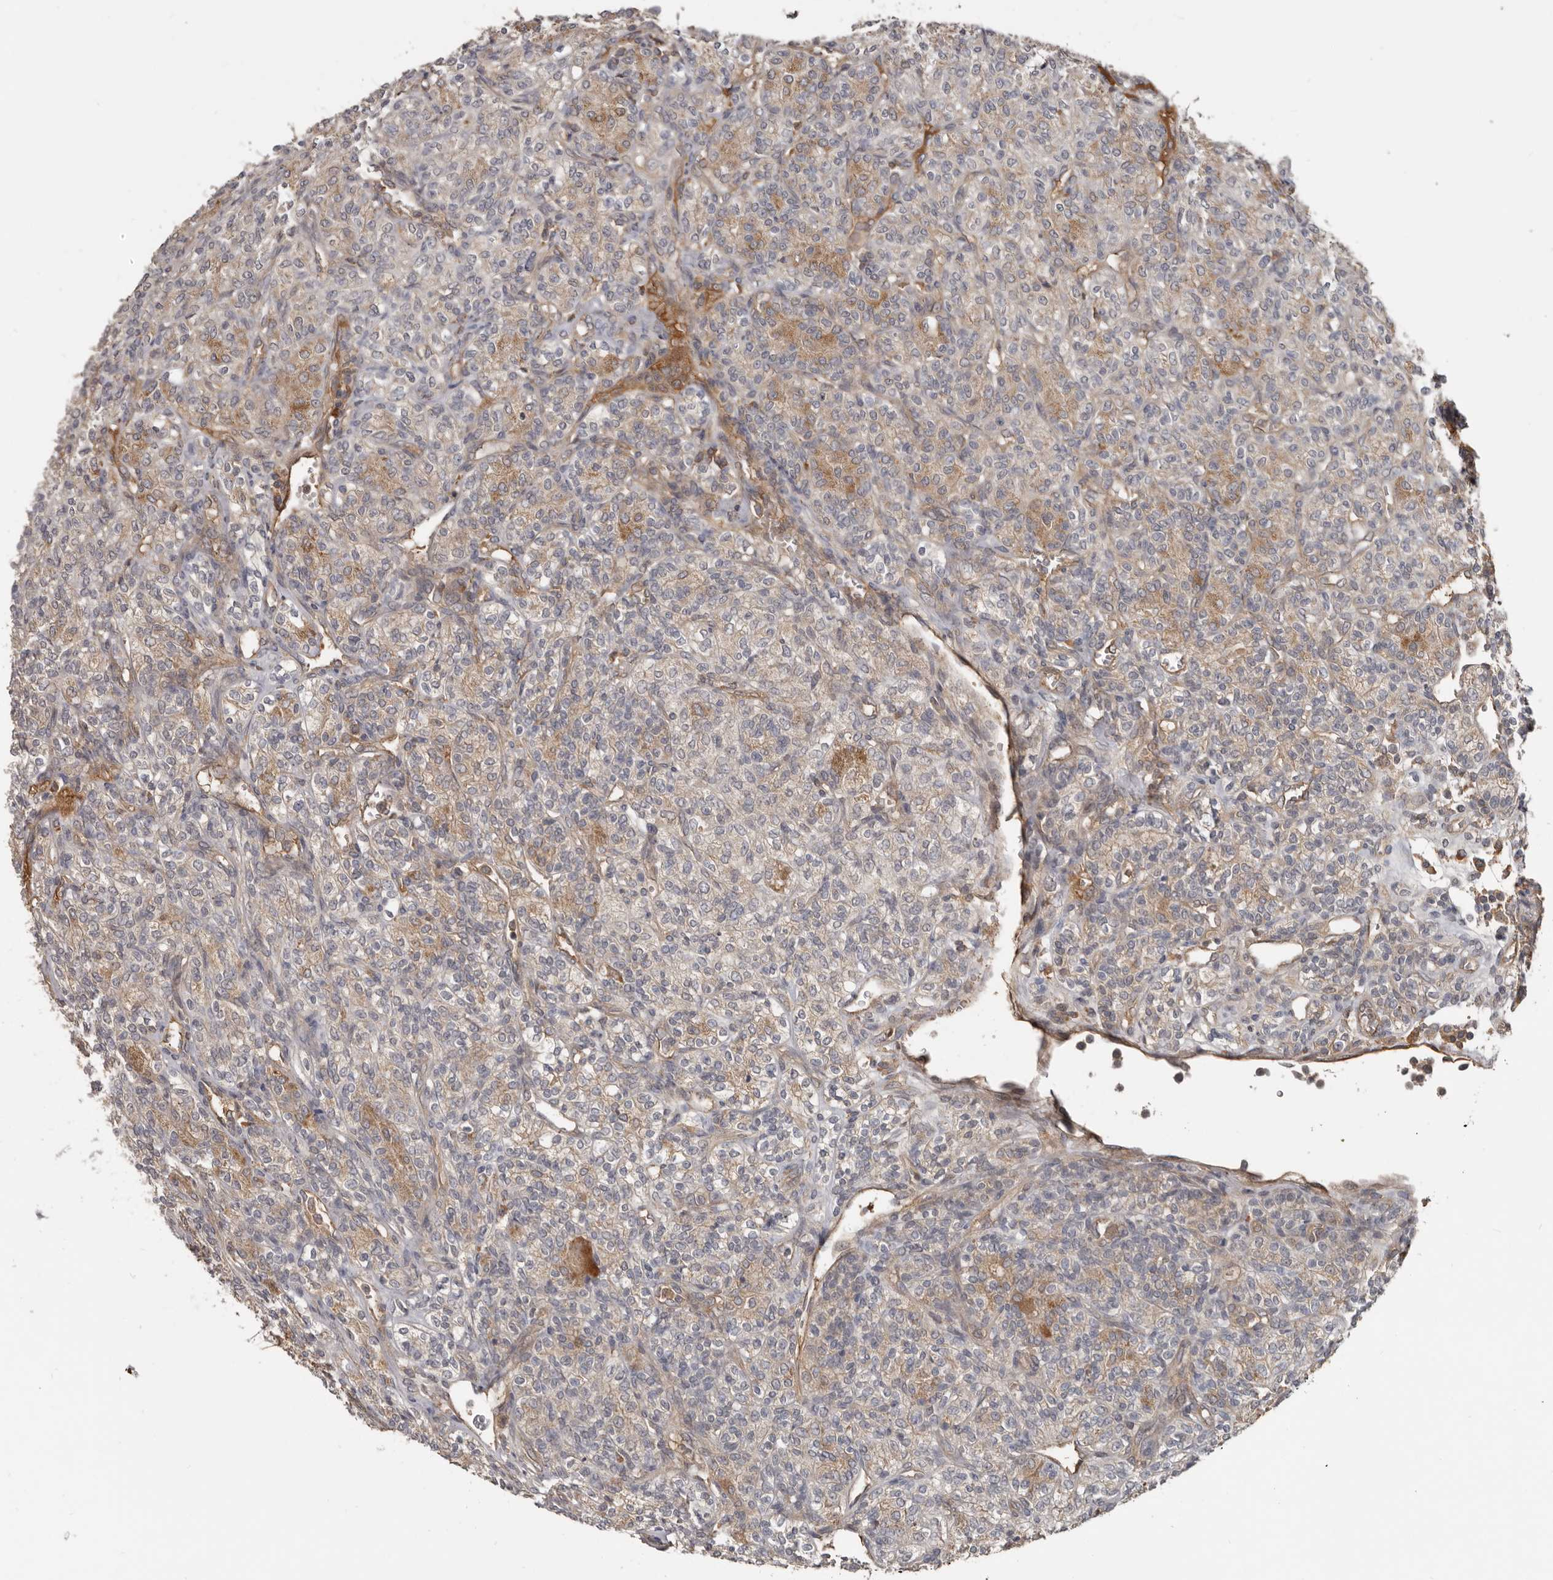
{"staining": {"intensity": "weak", "quantity": "25%-75%", "location": "cytoplasmic/membranous"}, "tissue": "renal cancer", "cell_type": "Tumor cells", "image_type": "cancer", "snomed": [{"axis": "morphology", "description": "Adenocarcinoma, NOS"}, {"axis": "topography", "description": "Kidney"}], "caption": "Brown immunohistochemical staining in renal cancer (adenocarcinoma) shows weak cytoplasmic/membranous staining in about 25%-75% of tumor cells. (brown staining indicates protein expression, while blue staining denotes nuclei).", "gene": "NMUR1", "patient": {"sex": "male", "age": 77}}